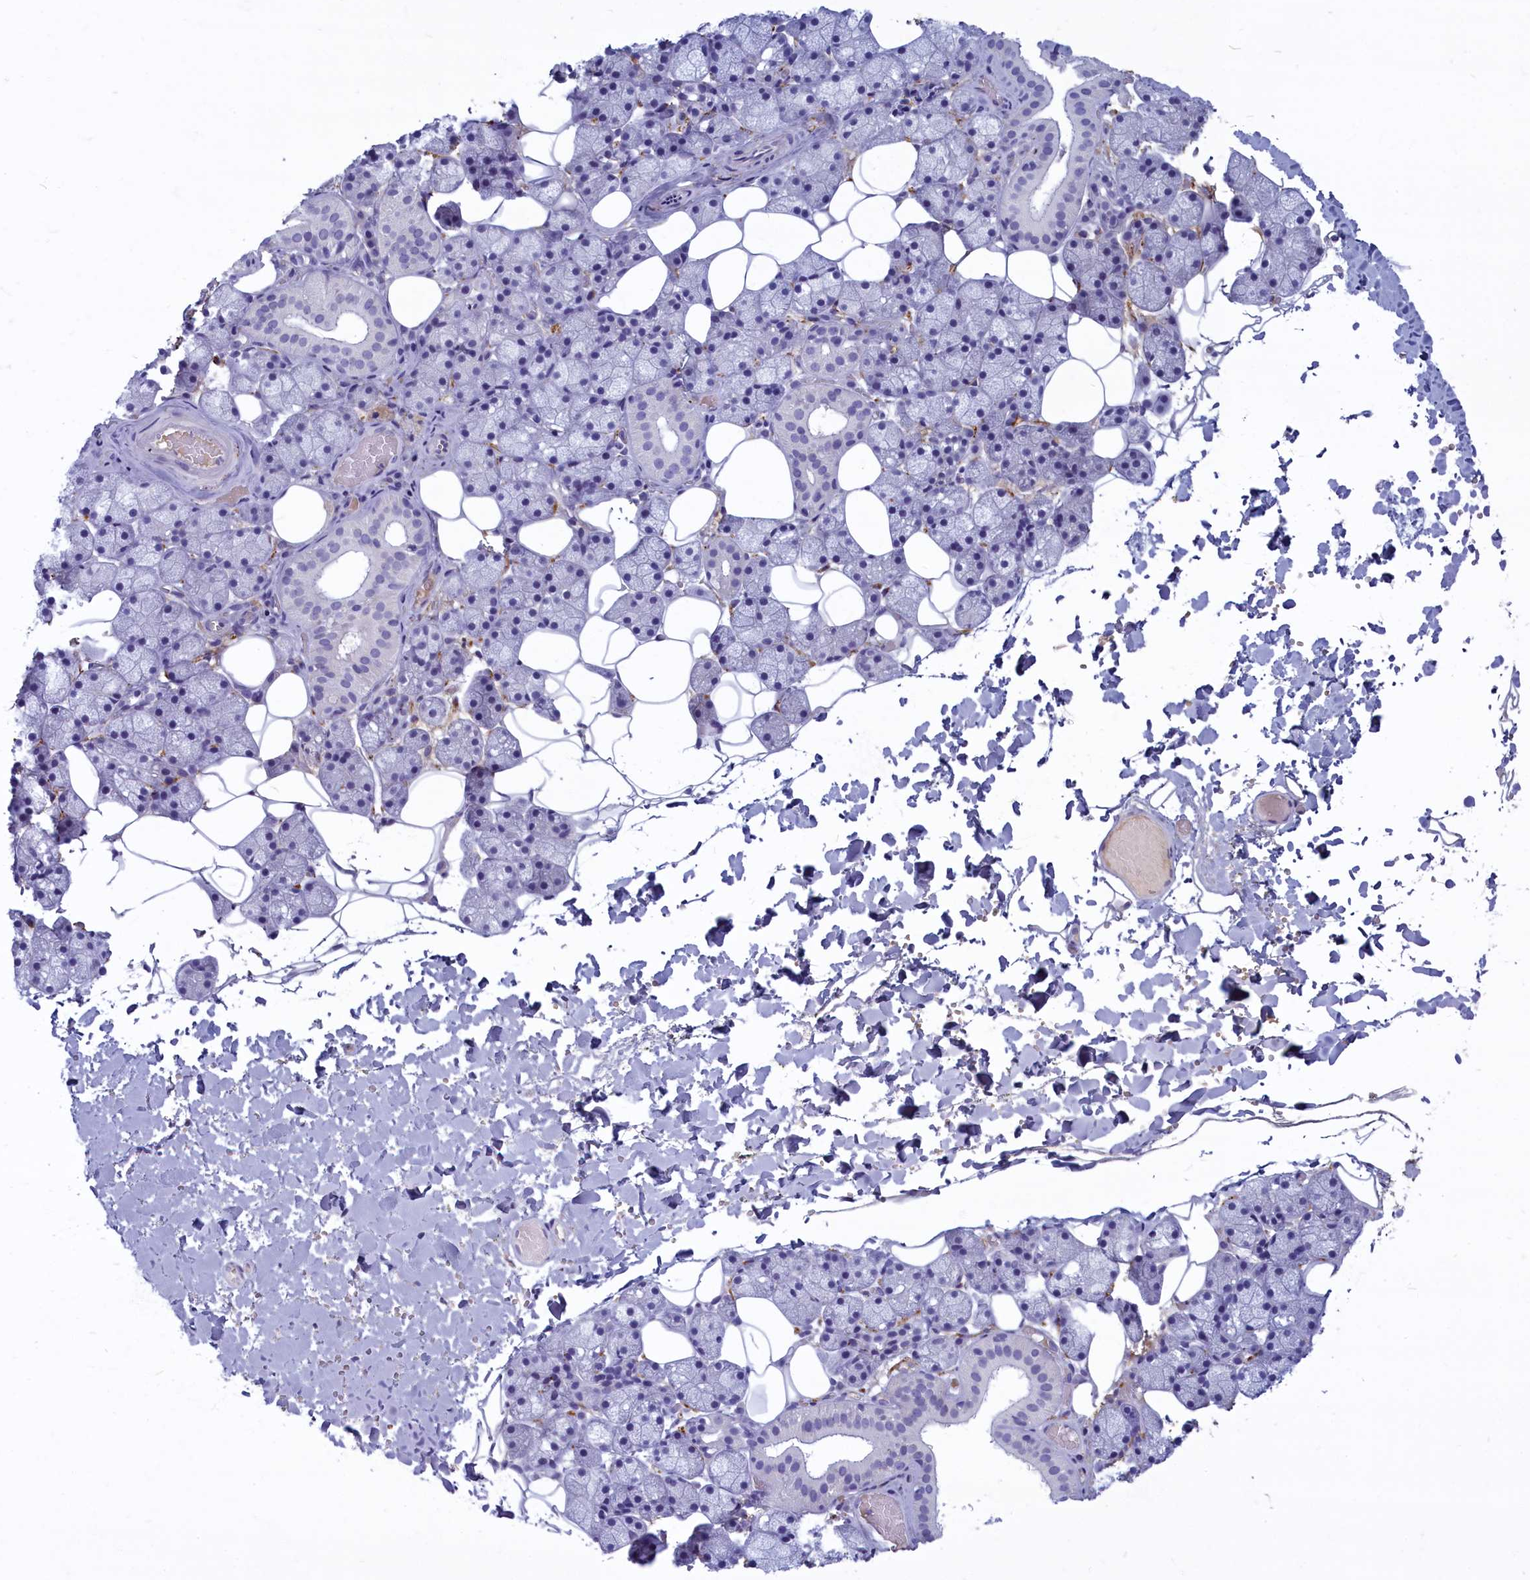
{"staining": {"intensity": "negative", "quantity": "none", "location": "none"}, "tissue": "salivary gland", "cell_type": "Glandular cells", "image_type": "normal", "snomed": [{"axis": "morphology", "description": "Normal tissue, NOS"}, {"axis": "topography", "description": "Salivary gland"}], "caption": "Salivary gland was stained to show a protein in brown. There is no significant positivity in glandular cells. (DAB immunohistochemistry with hematoxylin counter stain).", "gene": "SV2C", "patient": {"sex": "female", "age": 33}}